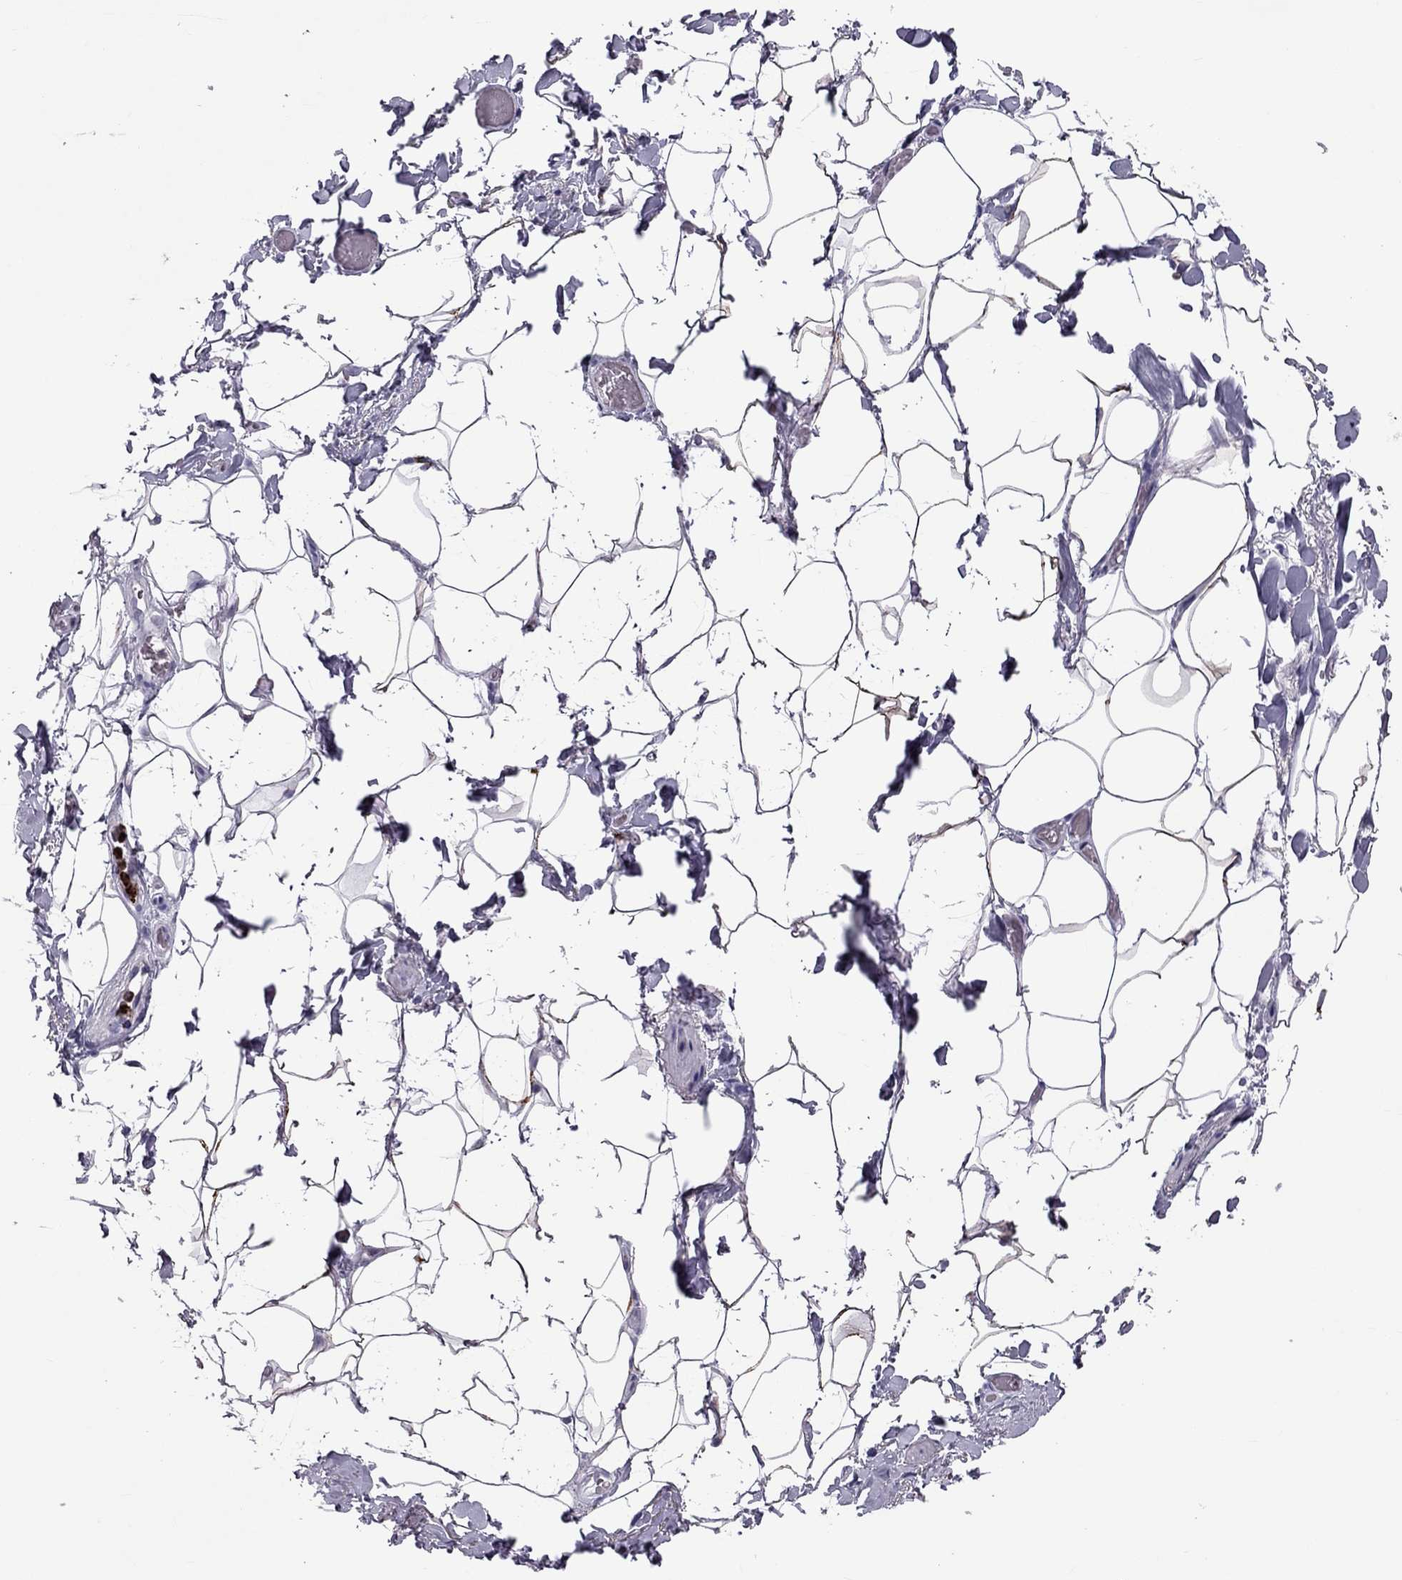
{"staining": {"intensity": "weak", "quantity": "25%-75%", "location": "cytoplasmic/membranous"}, "tissue": "adipose tissue", "cell_type": "Adipocytes", "image_type": "normal", "snomed": [{"axis": "morphology", "description": "Normal tissue, NOS"}, {"axis": "topography", "description": "Anal"}, {"axis": "topography", "description": "Peripheral nerve tissue"}], "caption": "A brown stain labels weak cytoplasmic/membranous positivity of a protein in adipocytes of normal adipose tissue. (IHC, brightfield microscopy, high magnification).", "gene": "CCL27", "patient": {"sex": "male", "age": 53}}